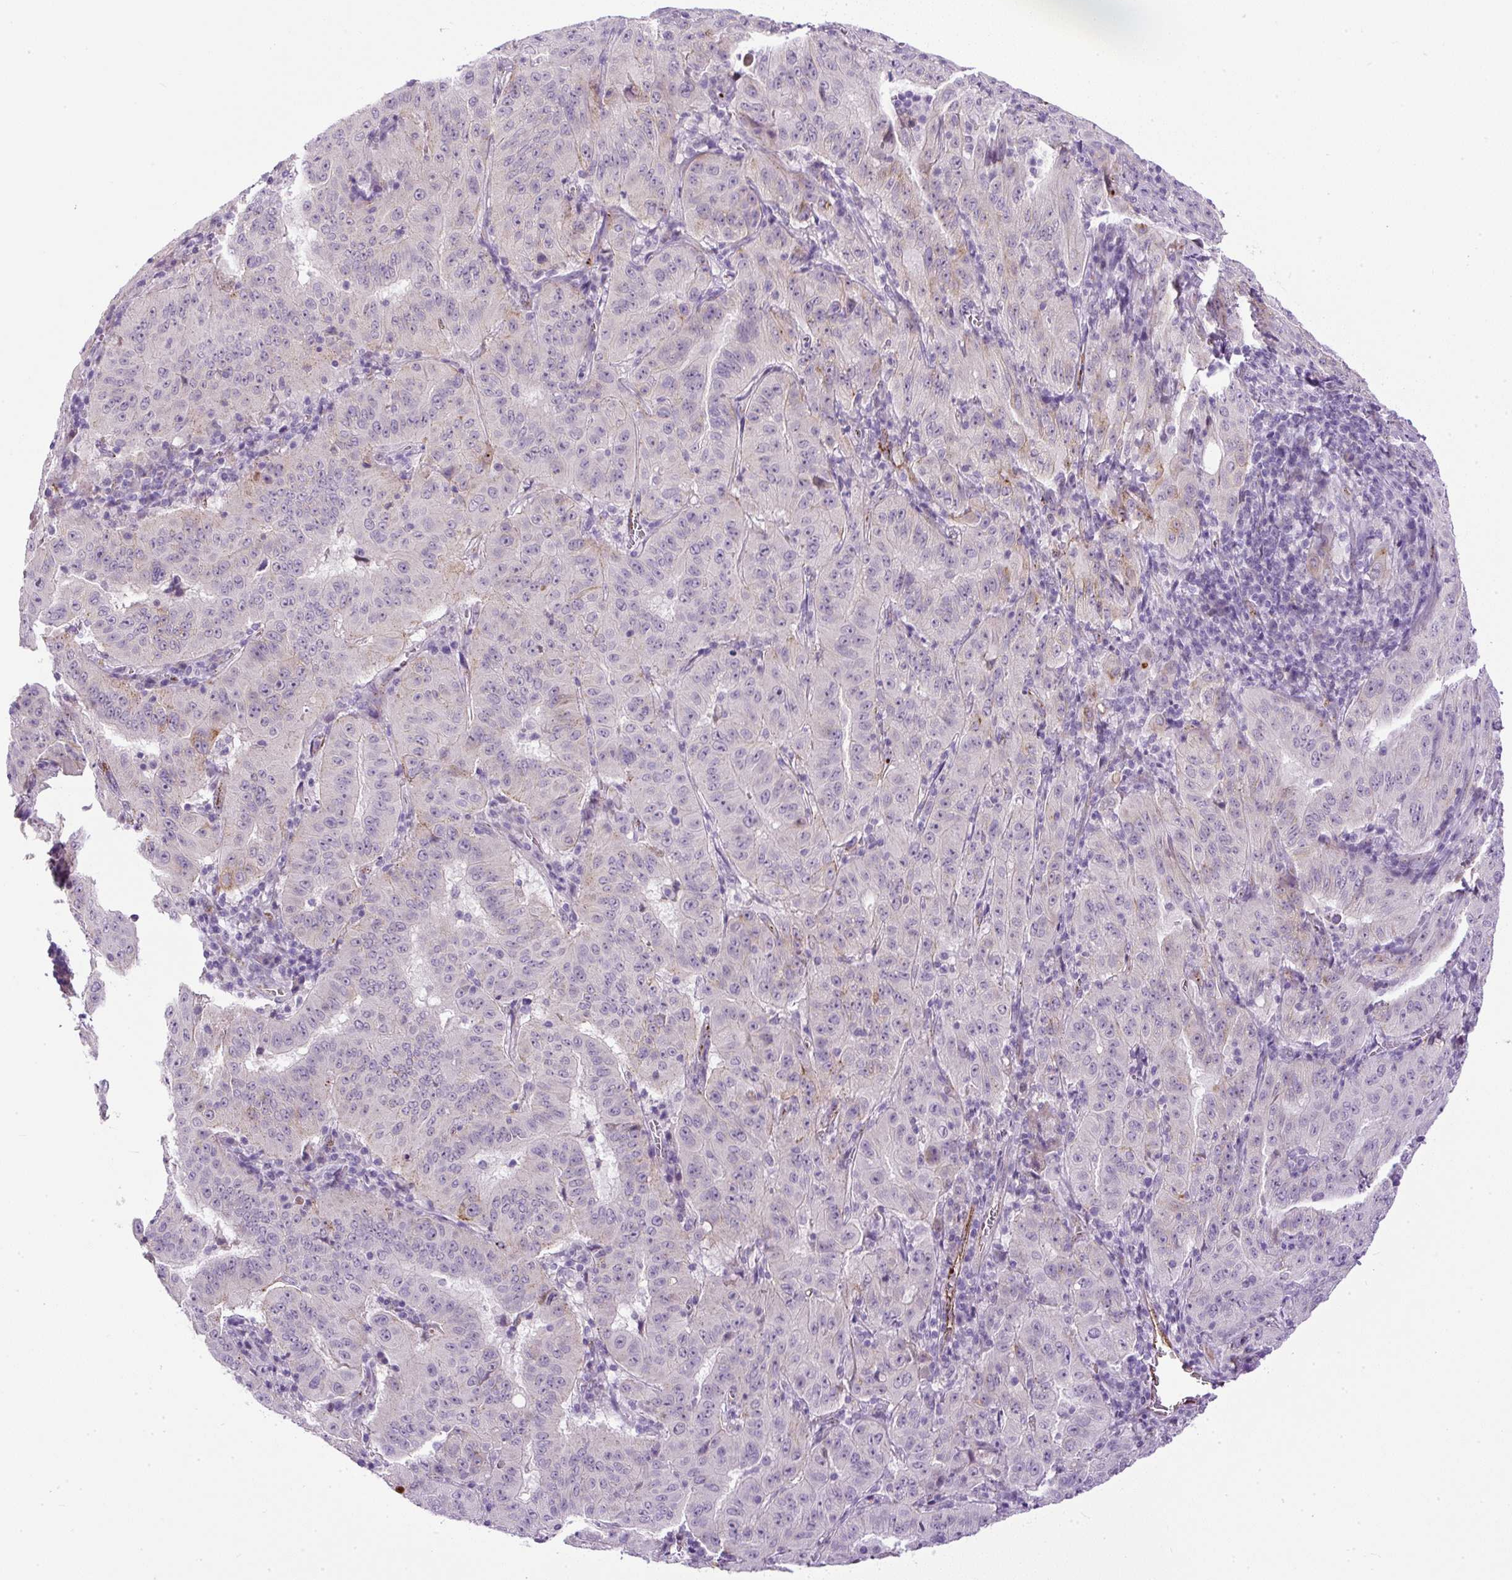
{"staining": {"intensity": "negative", "quantity": "none", "location": "none"}, "tissue": "pancreatic cancer", "cell_type": "Tumor cells", "image_type": "cancer", "snomed": [{"axis": "morphology", "description": "Adenocarcinoma, NOS"}, {"axis": "topography", "description": "Pancreas"}], "caption": "This micrograph is of pancreatic adenocarcinoma stained with immunohistochemistry to label a protein in brown with the nuclei are counter-stained blue. There is no expression in tumor cells. (DAB (3,3'-diaminobenzidine) immunohistochemistry (IHC) with hematoxylin counter stain).", "gene": "LEFTY2", "patient": {"sex": "male", "age": 63}}